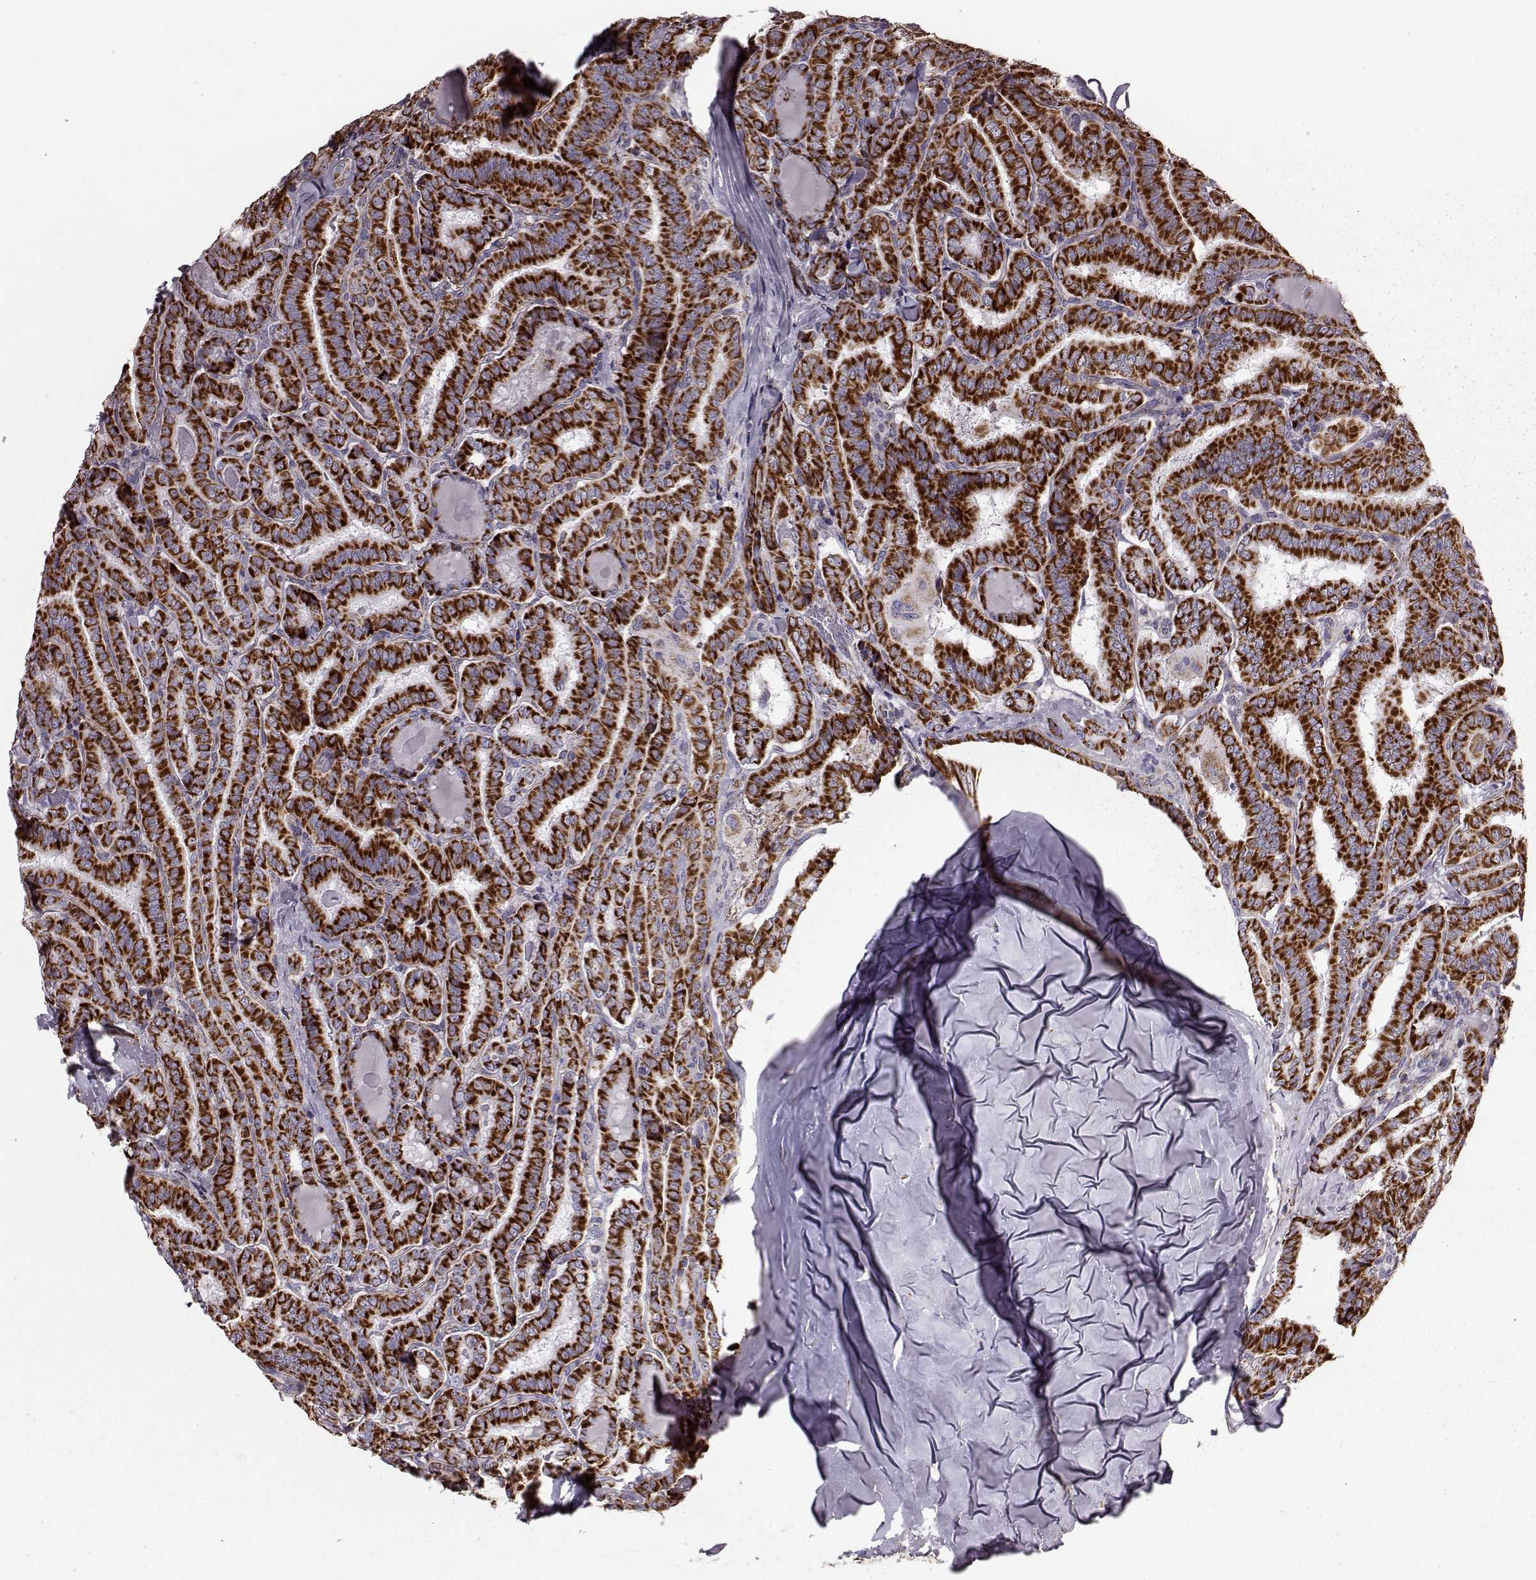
{"staining": {"intensity": "strong", "quantity": ">75%", "location": "cytoplasmic/membranous"}, "tissue": "thyroid cancer", "cell_type": "Tumor cells", "image_type": "cancer", "snomed": [{"axis": "morphology", "description": "Papillary adenocarcinoma, NOS"}, {"axis": "morphology", "description": "Papillary adenoma metastatic"}, {"axis": "topography", "description": "Thyroid gland"}], "caption": "Immunohistochemical staining of human thyroid cancer exhibits high levels of strong cytoplasmic/membranous expression in approximately >75% of tumor cells.", "gene": "ATP5MF", "patient": {"sex": "female", "age": 50}}